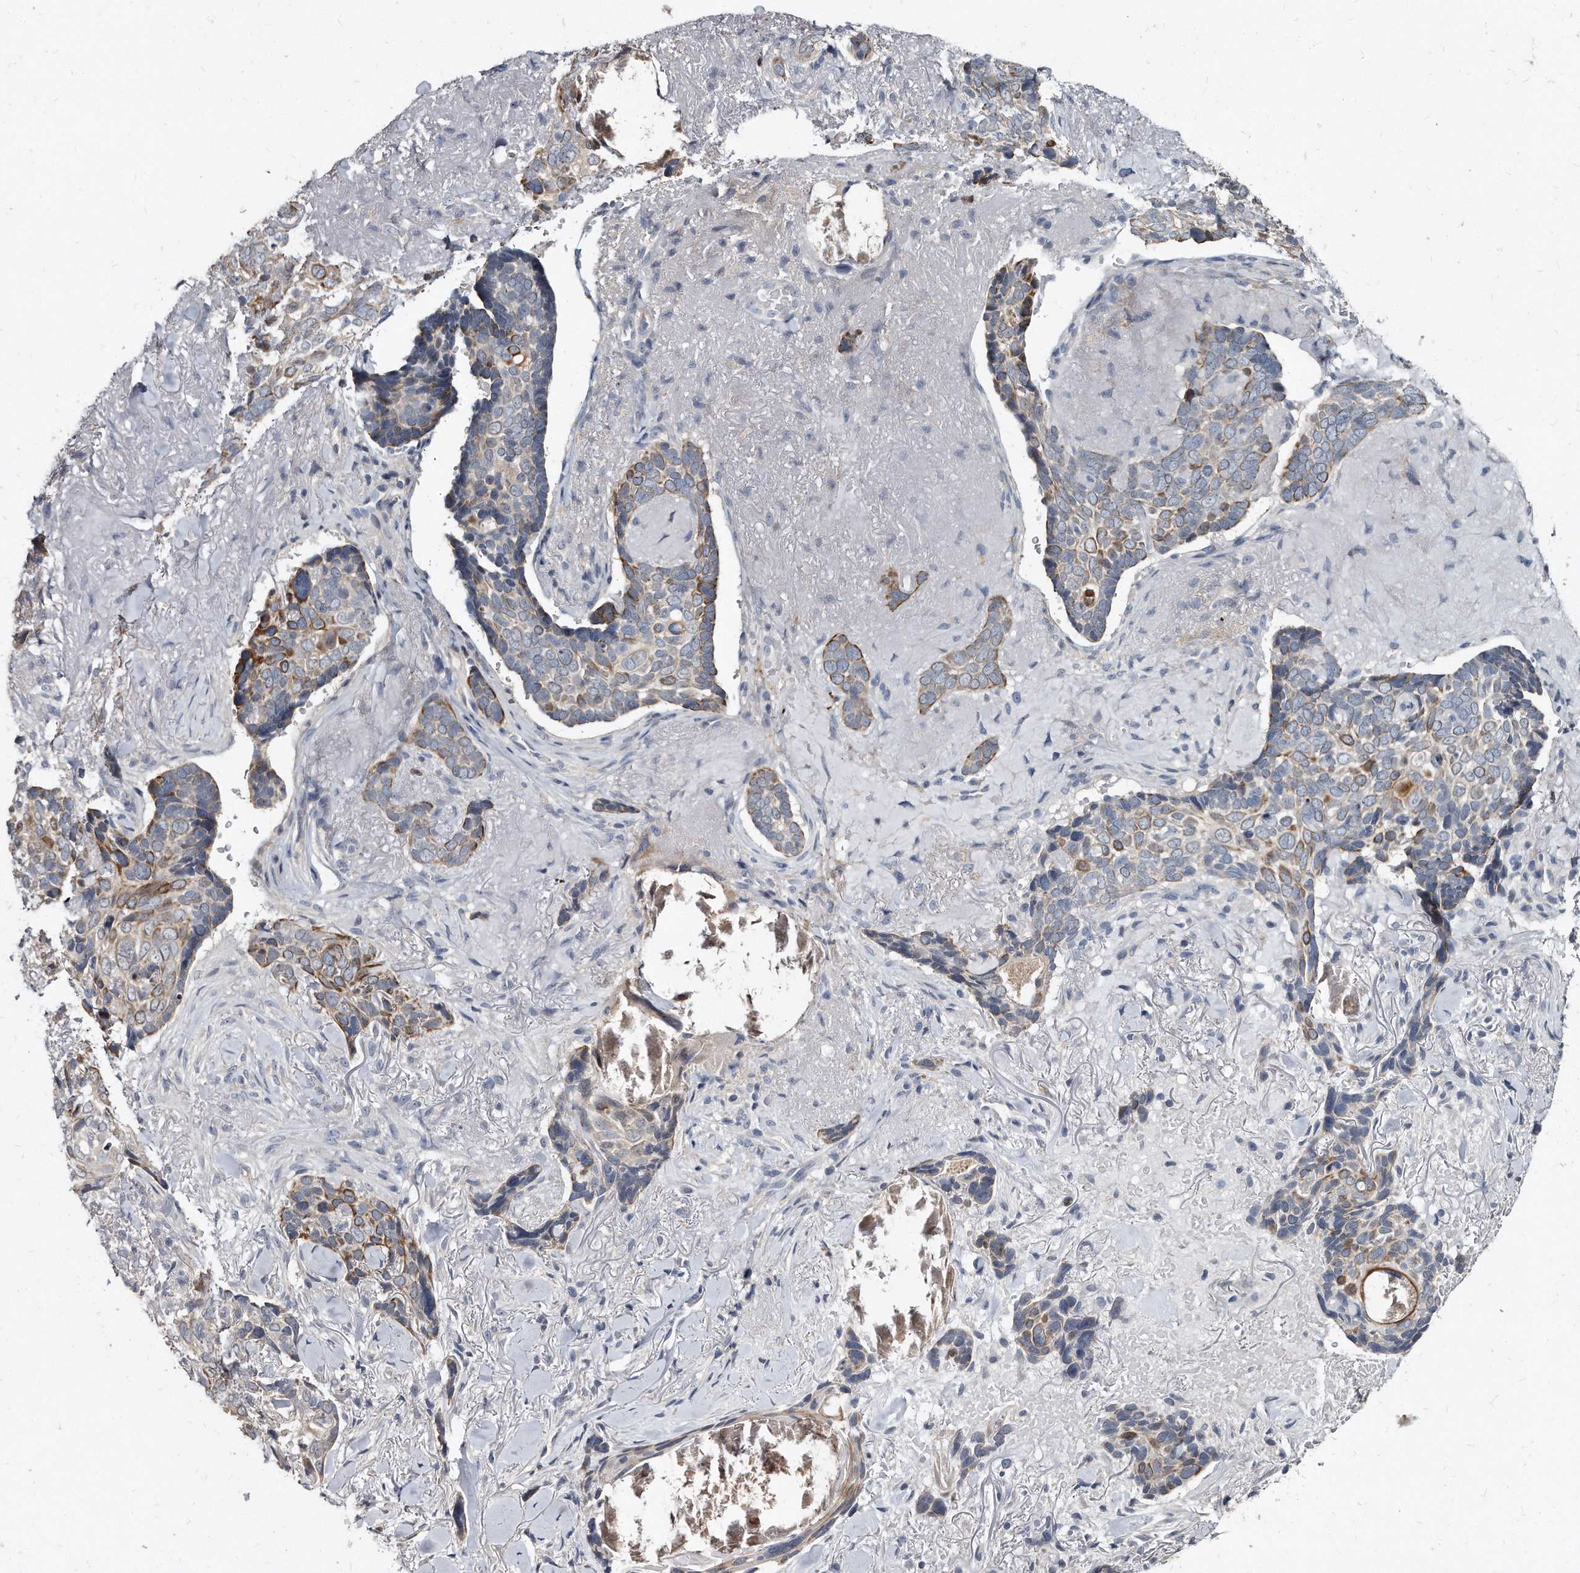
{"staining": {"intensity": "moderate", "quantity": "<25%", "location": "cytoplasmic/membranous"}, "tissue": "skin cancer", "cell_type": "Tumor cells", "image_type": "cancer", "snomed": [{"axis": "morphology", "description": "Basal cell carcinoma"}, {"axis": "topography", "description": "Skin"}], "caption": "Brown immunohistochemical staining in basal cell carcinoma (skin) shows moderate cytoplasmic/membranous positivity in about <25% of tumor cells. Nuclei are stained in blue.", "gene": "KLHDC3", "patient": {"sex": "female", "age": 82}}